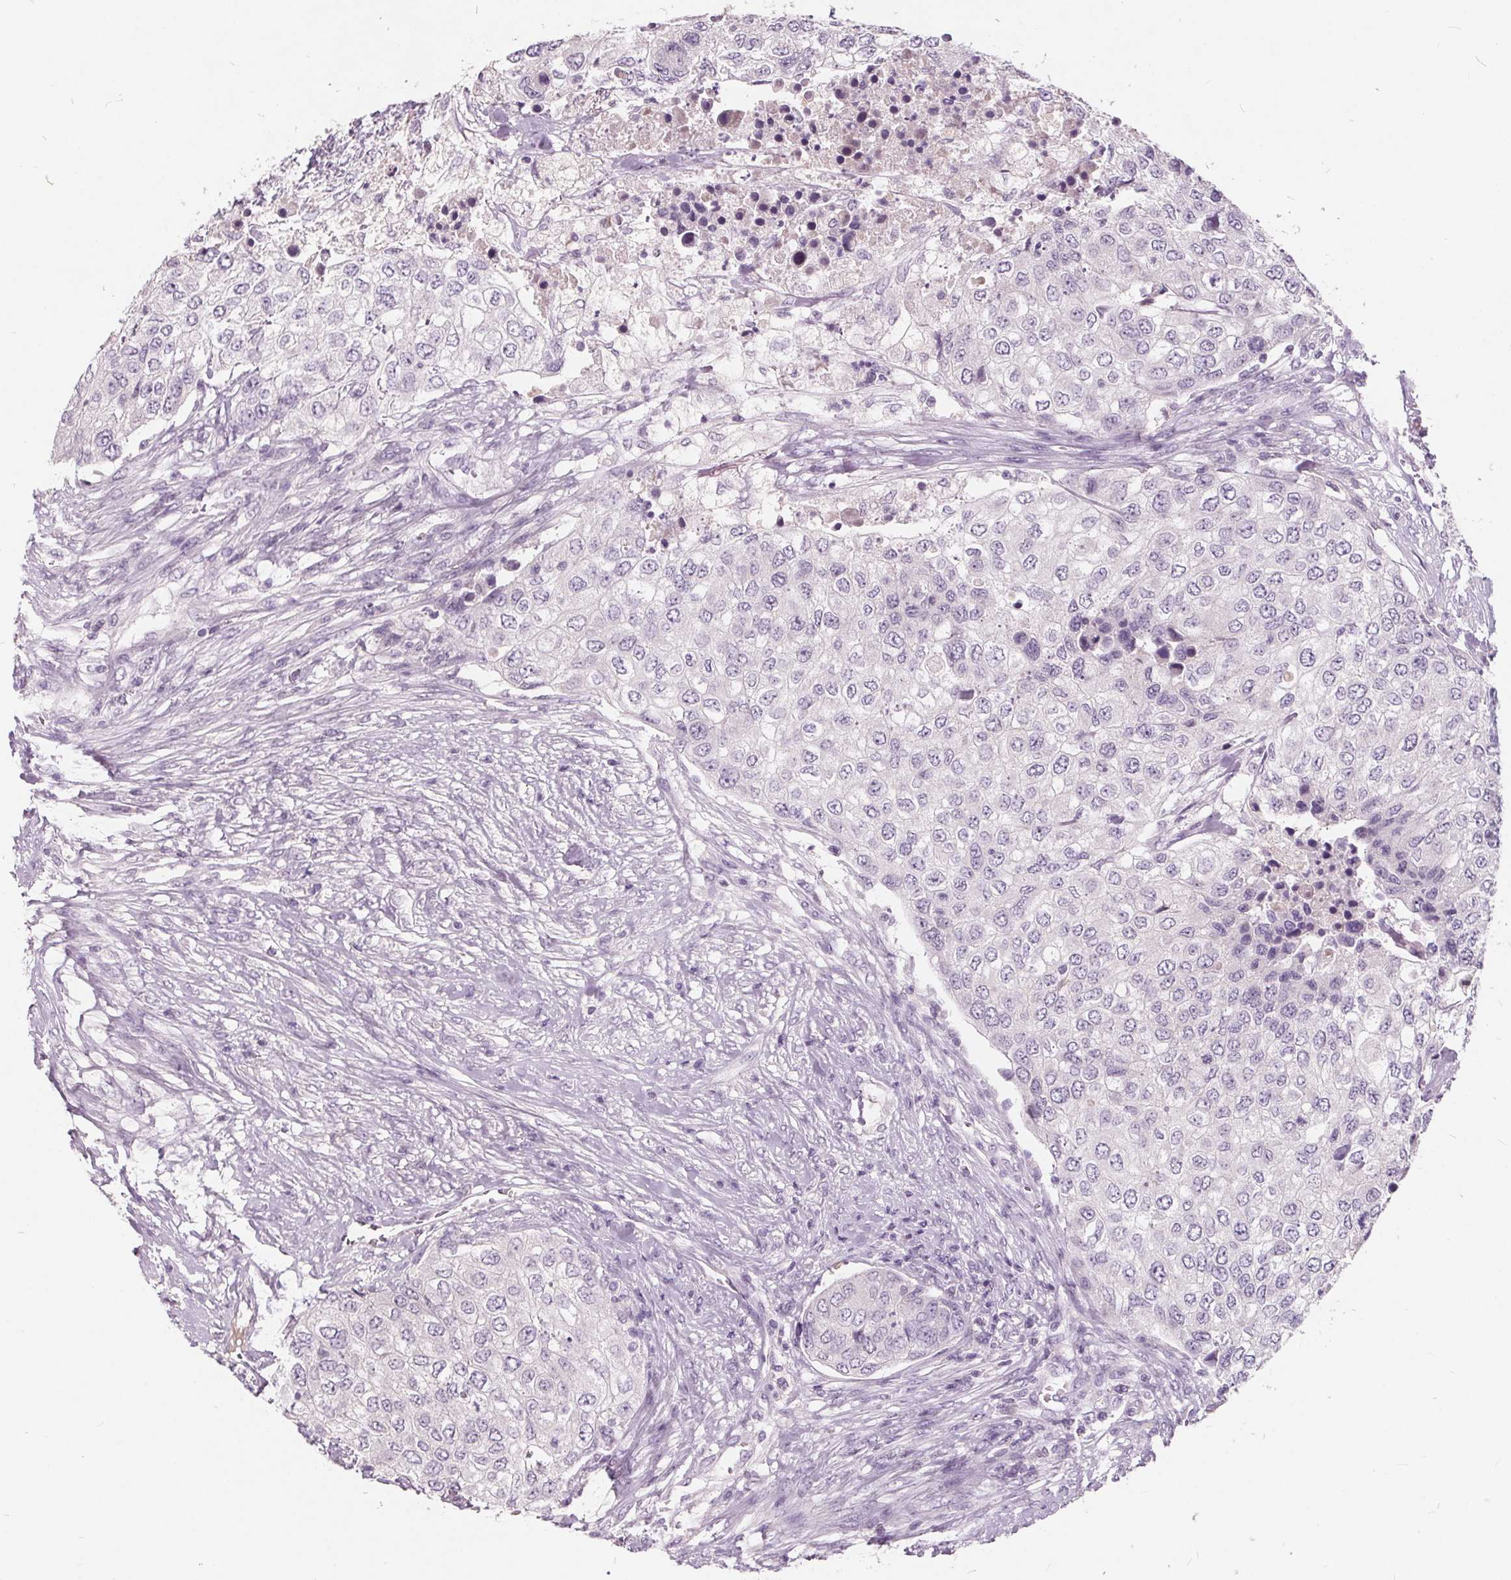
{"staining": {"intensity": "negative", "quantity": "none", "location": "none"}, "tissue": "urothelial cancer", "cell_type": "Tumor cells", "image_type": "cancer", "snomed": [{"axis": "morphology", "description": "Urothelial carcinoma, High grade"}, {"axis": "topography", "description": "Urinary bladder"}], "caption": "High magnification brightfield microscopy of urothelial cancer stained with DAB (3,3'-diaminobenzidine) (brown) and counterstained with hematoxylin (blue): tumor cells show no significant positivity. The staining is performed using DAB (3,3'-diaminobenzidine) brown chromogen with nuclei counter-stained in using hematoxylin.", "gene": "PLA2G2E", "patient": {"sex": "female", "age": 78}}